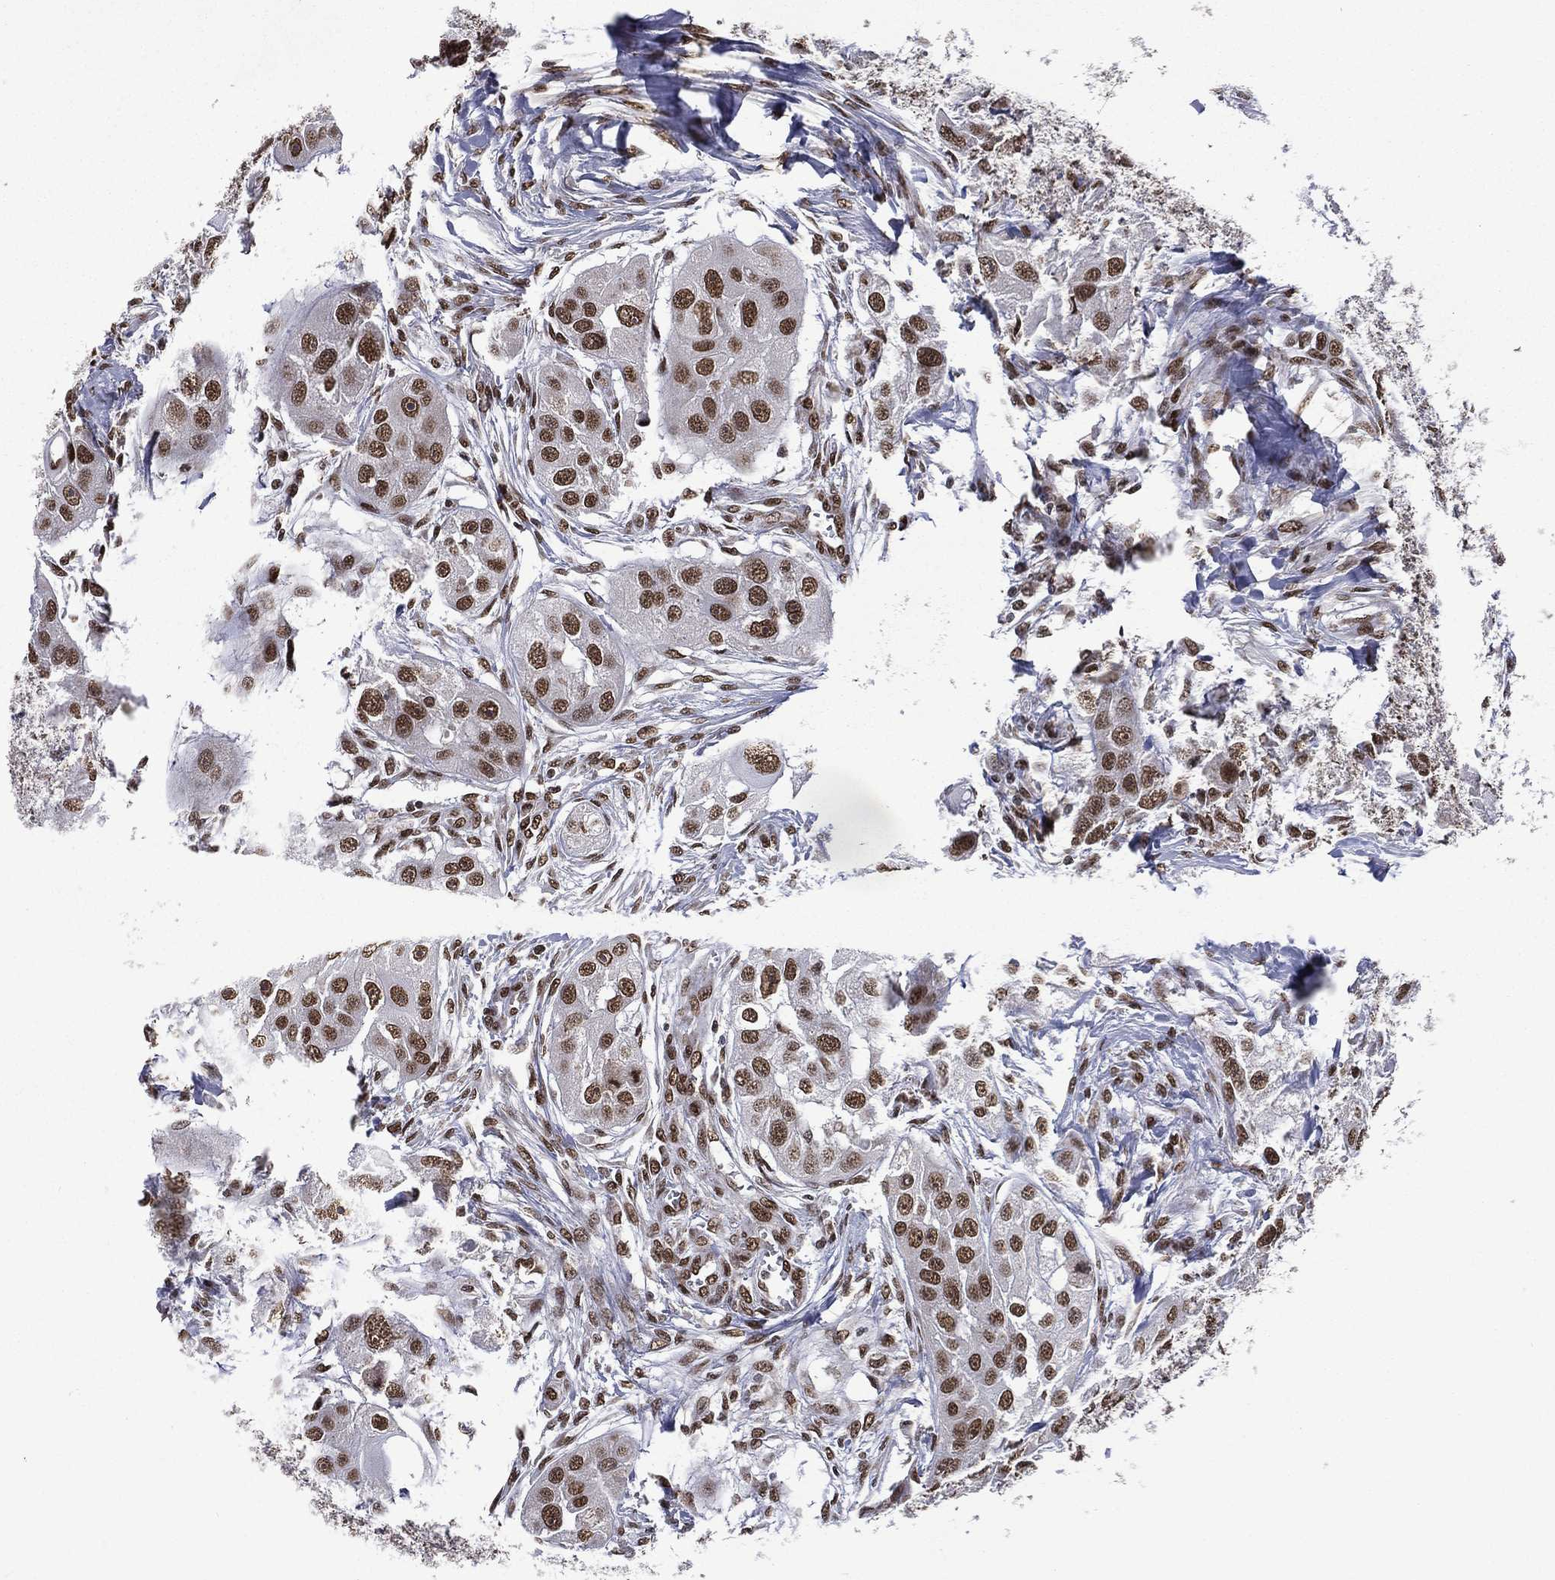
{"staining": {"intensity": "strong", "quantity": ">75%", "location": "nuclear"}, "tissue": "head and neck cancer", "cell_type": "Tumor cells", "image_type": "cancer", "snomed": [{"axis": "morphology", "description": "Normal tissue, NOS"}, {"axis": "morphology", "description": "Squamous cell carcinoma, NOS"}, {"axis": "topography", "description": "Skeletal muscle"}, {"axis": "topography", "description": "Head-Neck"}], "caption": "This is a micrograph of immunohistochemistry (IHC) staining of head and neck cancer, which shows strong expression in the nuclear of tumor cells.", "gene": "C5orf24", "patient": {"sex": "male", "age": 51}}